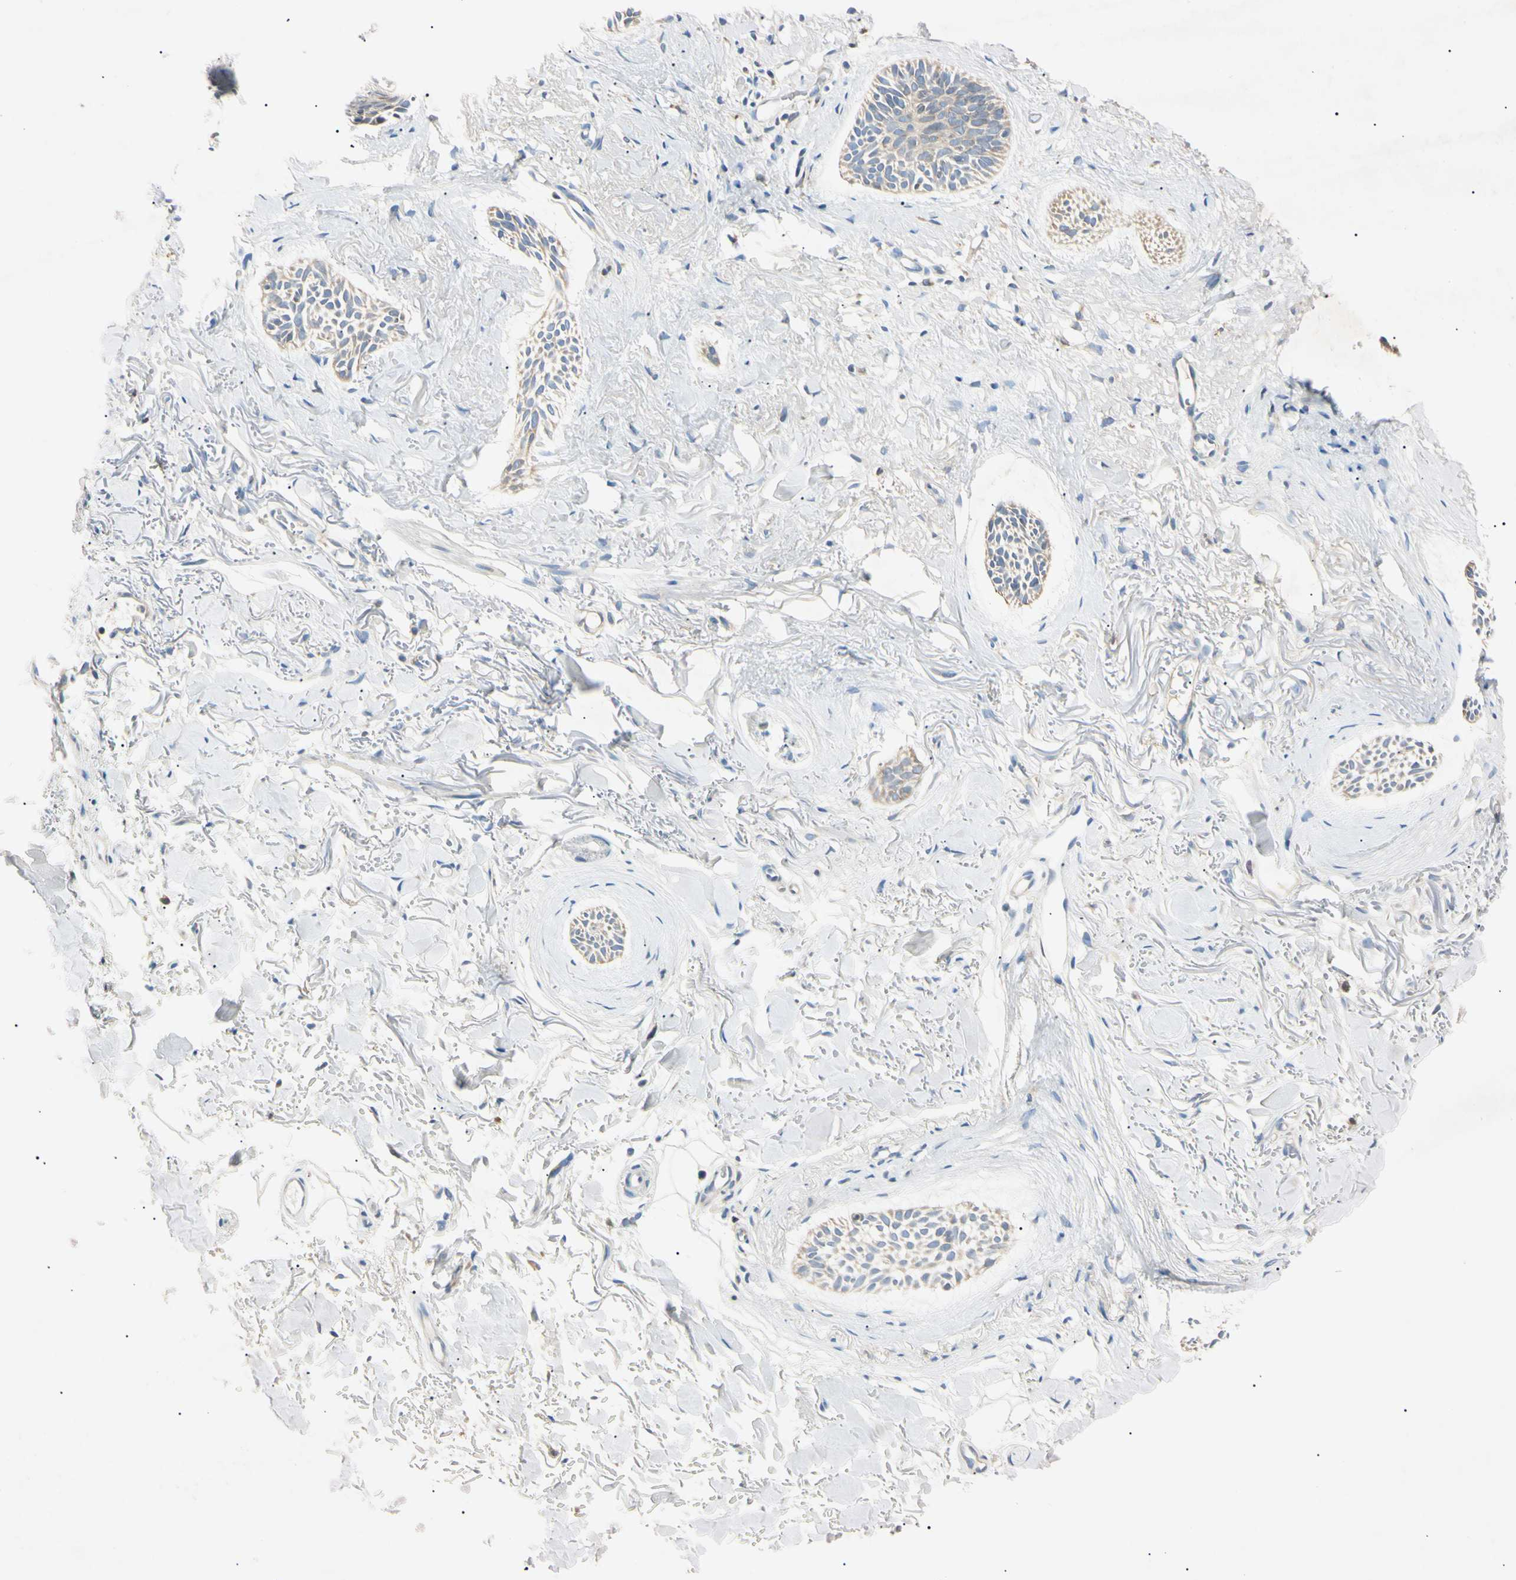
{"staining": {"intensity": "weak", "quantity": ">75%", "location": "cytoplasmic/membranous"}, "tissue": "skin cancer", "cell_type": "Tumor cells", "image_type": "cancer", "snomed": [{"axis": "morphology", "description": "Normal tissue, NOS"}, {"axis": "morphology", "description": "Basal cell carcinoma"}, {"axis": "topography", "description": "Skin"}], "caption": "Brown immunohistochemical staining in skin cancer (basal cell carcinoma) shows weak cytoplasmic/membranous expression in about >75% of tumor cells.", "gene": "DNAJB12", "patient": {"sex": "female", "age": 84}}